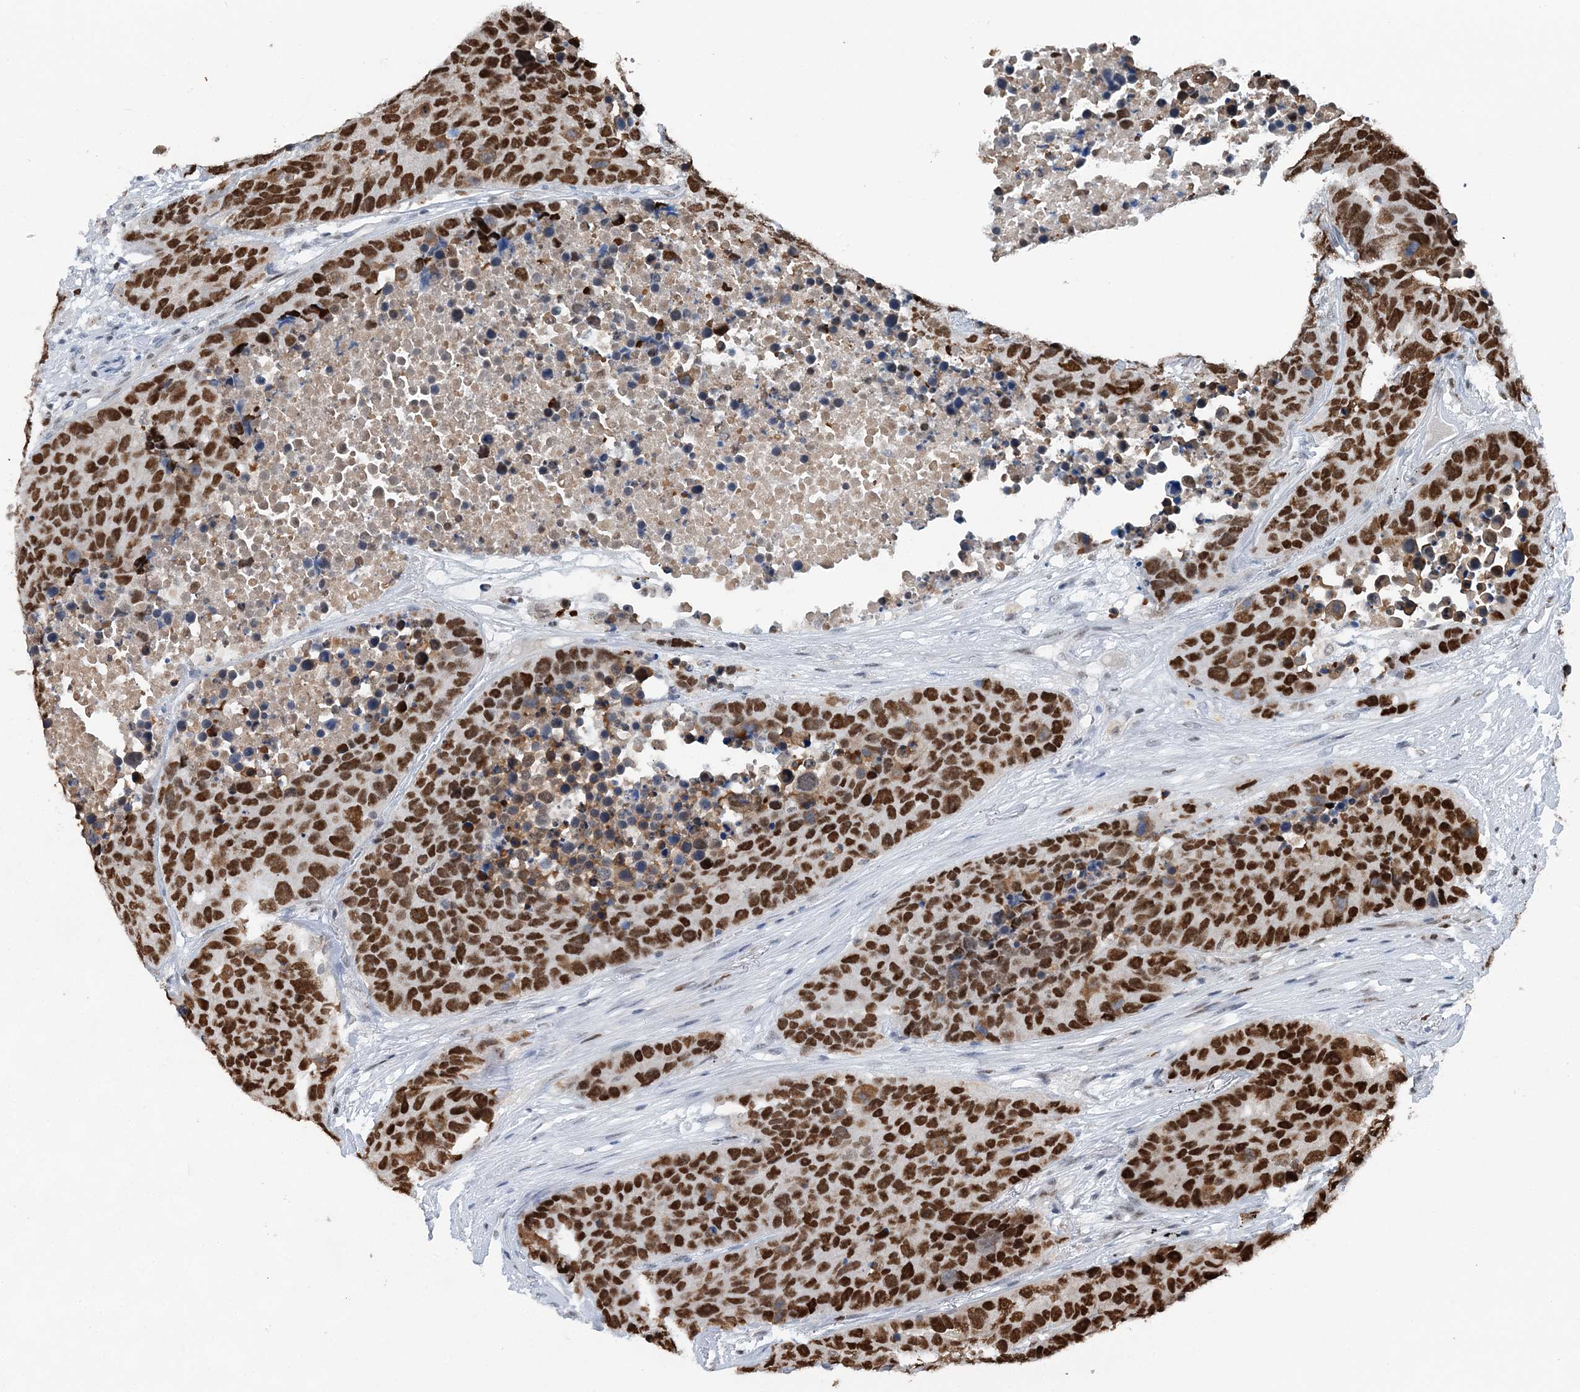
{"staining": {"intensity": "strong", "quantity": ">75%", "location": "nuclear"}, "tissue": "carcinoid", "cell_type": "Tumor cells", "image_type": "cancer", "snomed": [{"axis": "morphology", "description": "Carcinoid, malignant, NOS"}, {"axis": "topography", "description": "Lung"}], "caption": "High-magnification brightfield microscopy of malignant carcinoid stained with DAB (brown) and counterstained with hematoxylin (blue). tumor cells exhibit strong nuclear staining is present in approximately>75% of cells.", "gene": "HAT1", "patient": {"sex": "male", "age": 60}}